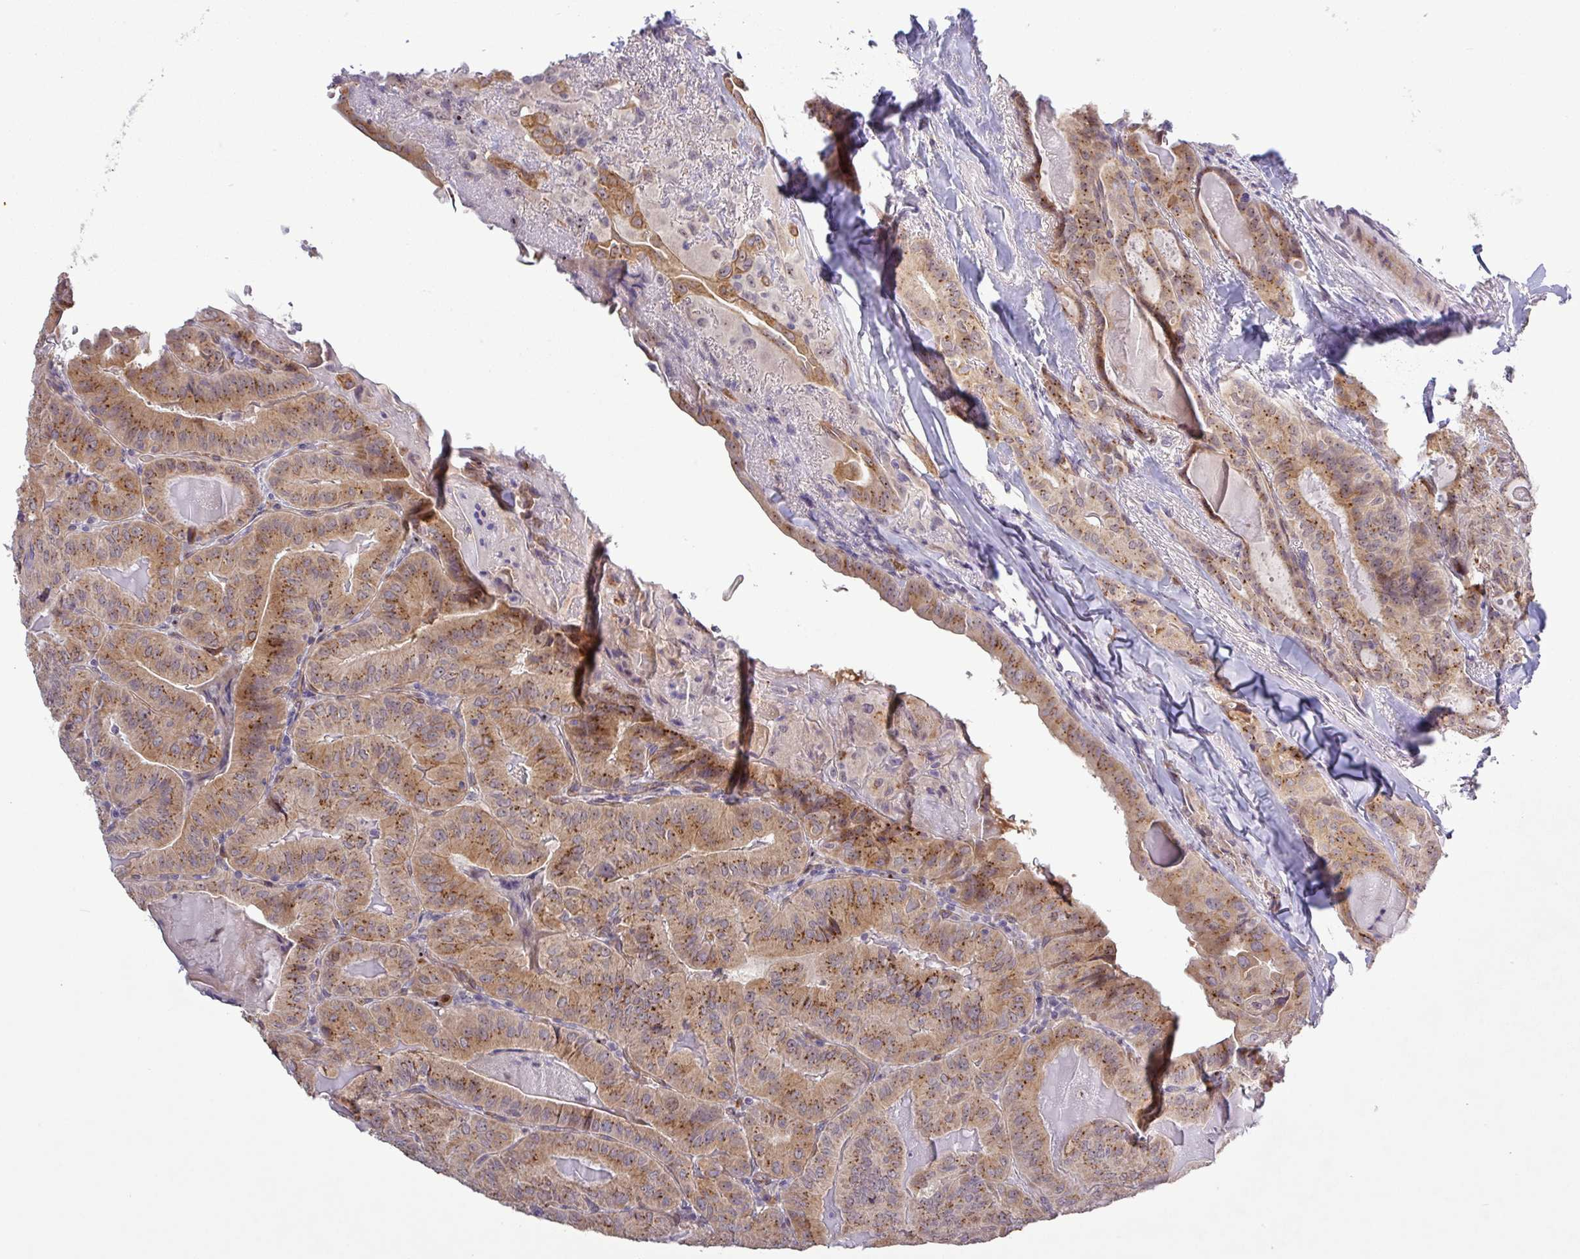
{"staining": {"intensity": "moderate", "quantity": ">75%", "location": "cytoplasmic/membranous"}, "tissue": "thyroid cancer", "cell_type": "Tumor cells", "image_type": "cancer", "snomed": [{"axis": "morphology", "description": "Papillary adenocarcinoma, NOS"}, {"axis": "topography", "description": "Thyroid gland"}], "caption": "Immunohistochemical staining of human thyroid cancer shows moderate cytoplasmic/membranous protein staining in approximately >75% of tumor cells.", "gene": "PCDH1", "patient": {"sex": "female", "age": 68}}